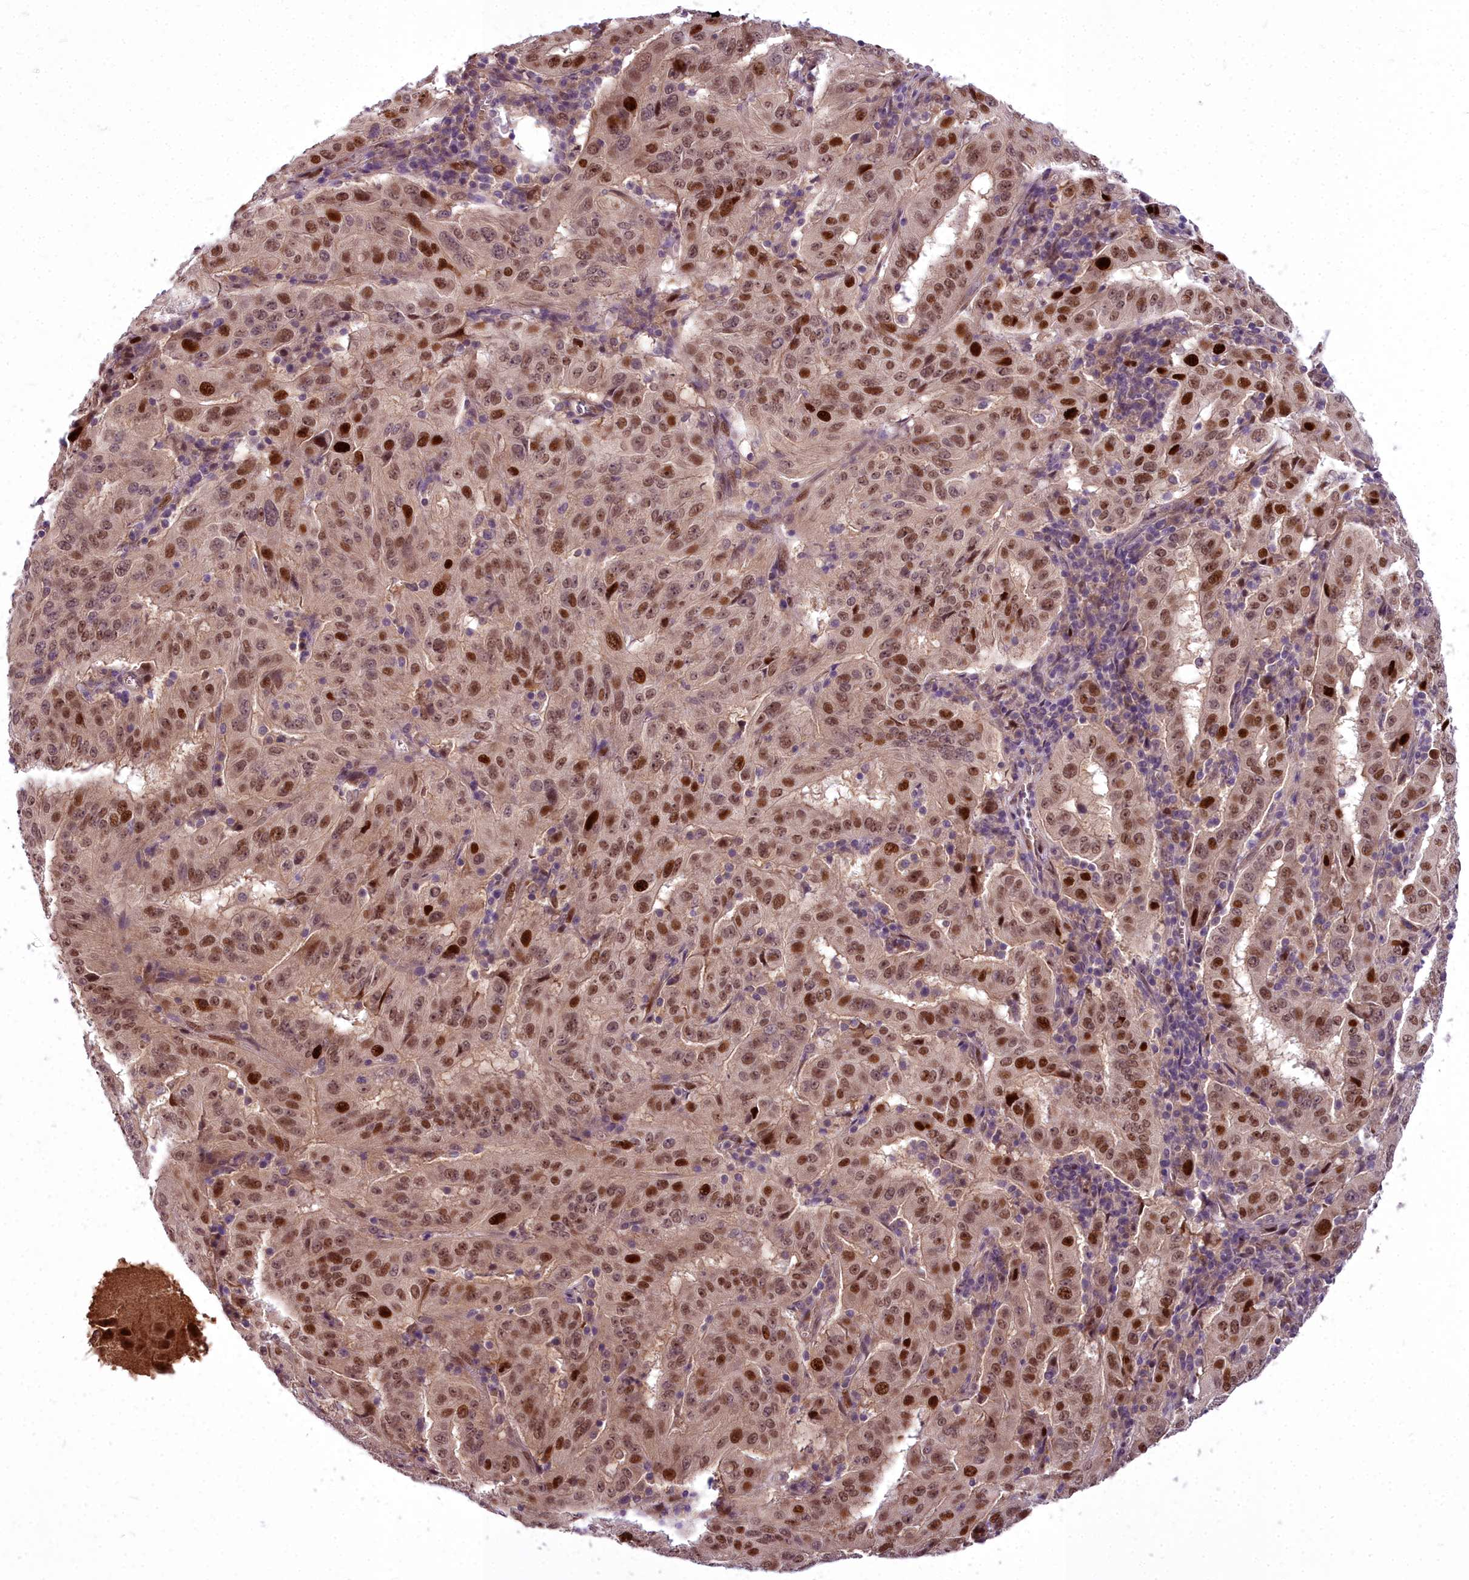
{"staining": {"intensity": "moderate", "quantity": ">75%", "location": "nuclear"}, "tissue": "pancreatic cancer", "cell_type": "Tumor cells", "image_type": "cancer", "snomed": [{"axis": "morphology", "description": "Adenocarcinoma, NOS"}, {"axis": "topography", "description": "Pancreas"}], "caption": "An immunohistochemistry (IHC) histopathology image of neoplastic tissue is shown. Protein staining in brown highlights moderate nuclear positivity in pancreatic cancer (adenocarcinoma) within tumor cells.", "gene": "AP1M1", "patient": {"sex": "male", "age": 63}}